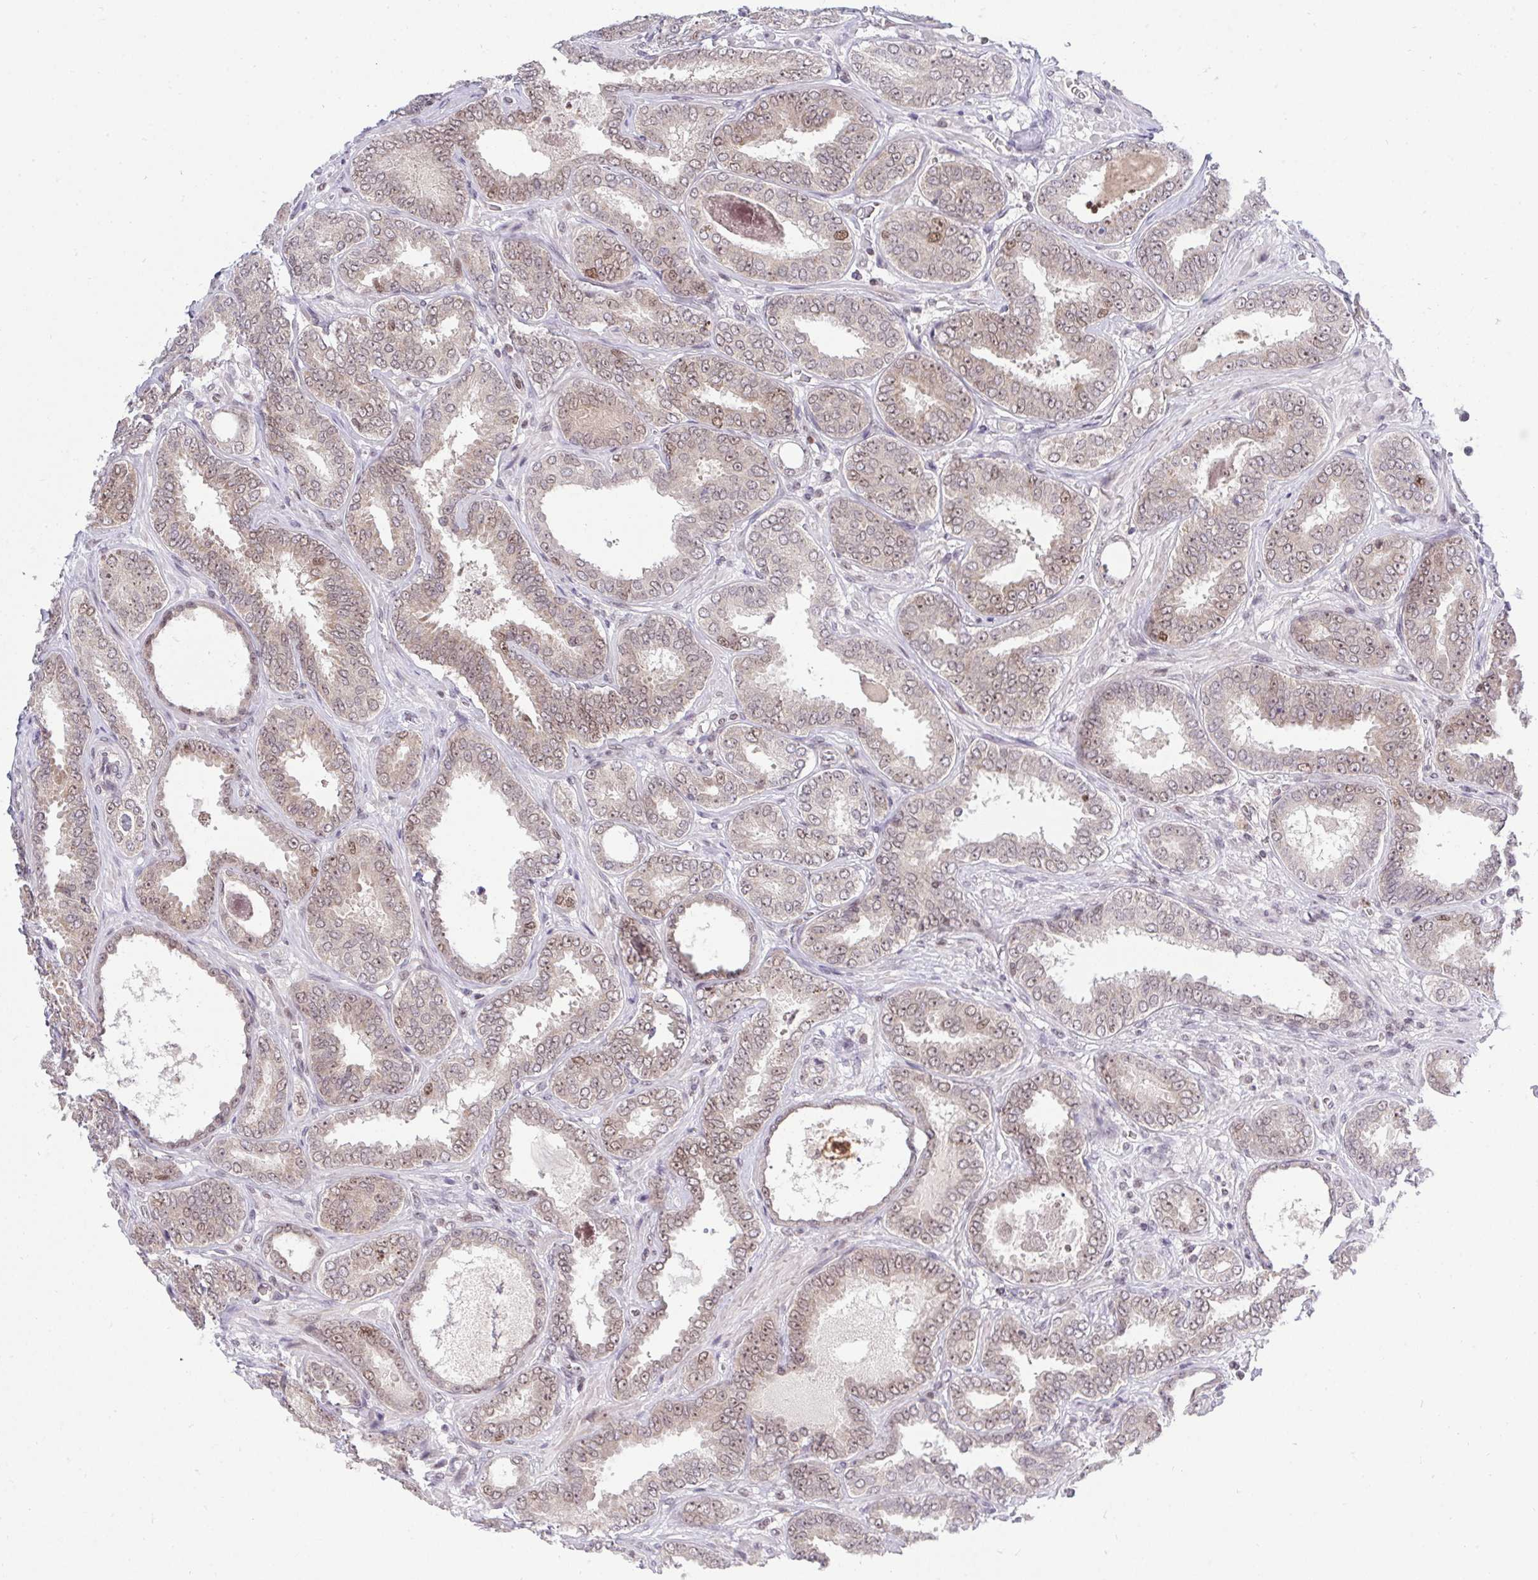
{"staining": {"intensity": "weak", "quantity": "25%-75%", "location": "nuclear"}, "tissue": "prostate cancer", "cell_type": "Tumor cells", "image_type": "cancer", "snomed": [{"axis": "morphology", "description": "Adenocarcinoma, High grade"}, {"axis": "topography", "description": "Prostate"}], "caption": "High-magnification brightfield microscopy of prostate adenocarcinoma (high-grade) stained with DAB (3,3'-diaminobenzidine) (brown) and counterstained with hematoxylin (blue). tumor cells exhibit weak nuclear expression is identified in about25%-75% of cells. The protein is stained brown, and the nuclei are stained in blue (DAB (3,3'-diaminobenzidine) IHC with brightfield microscopy, high magnification).", "gene": "RFC4", "patient": {"sex": "male", "age": 72}}